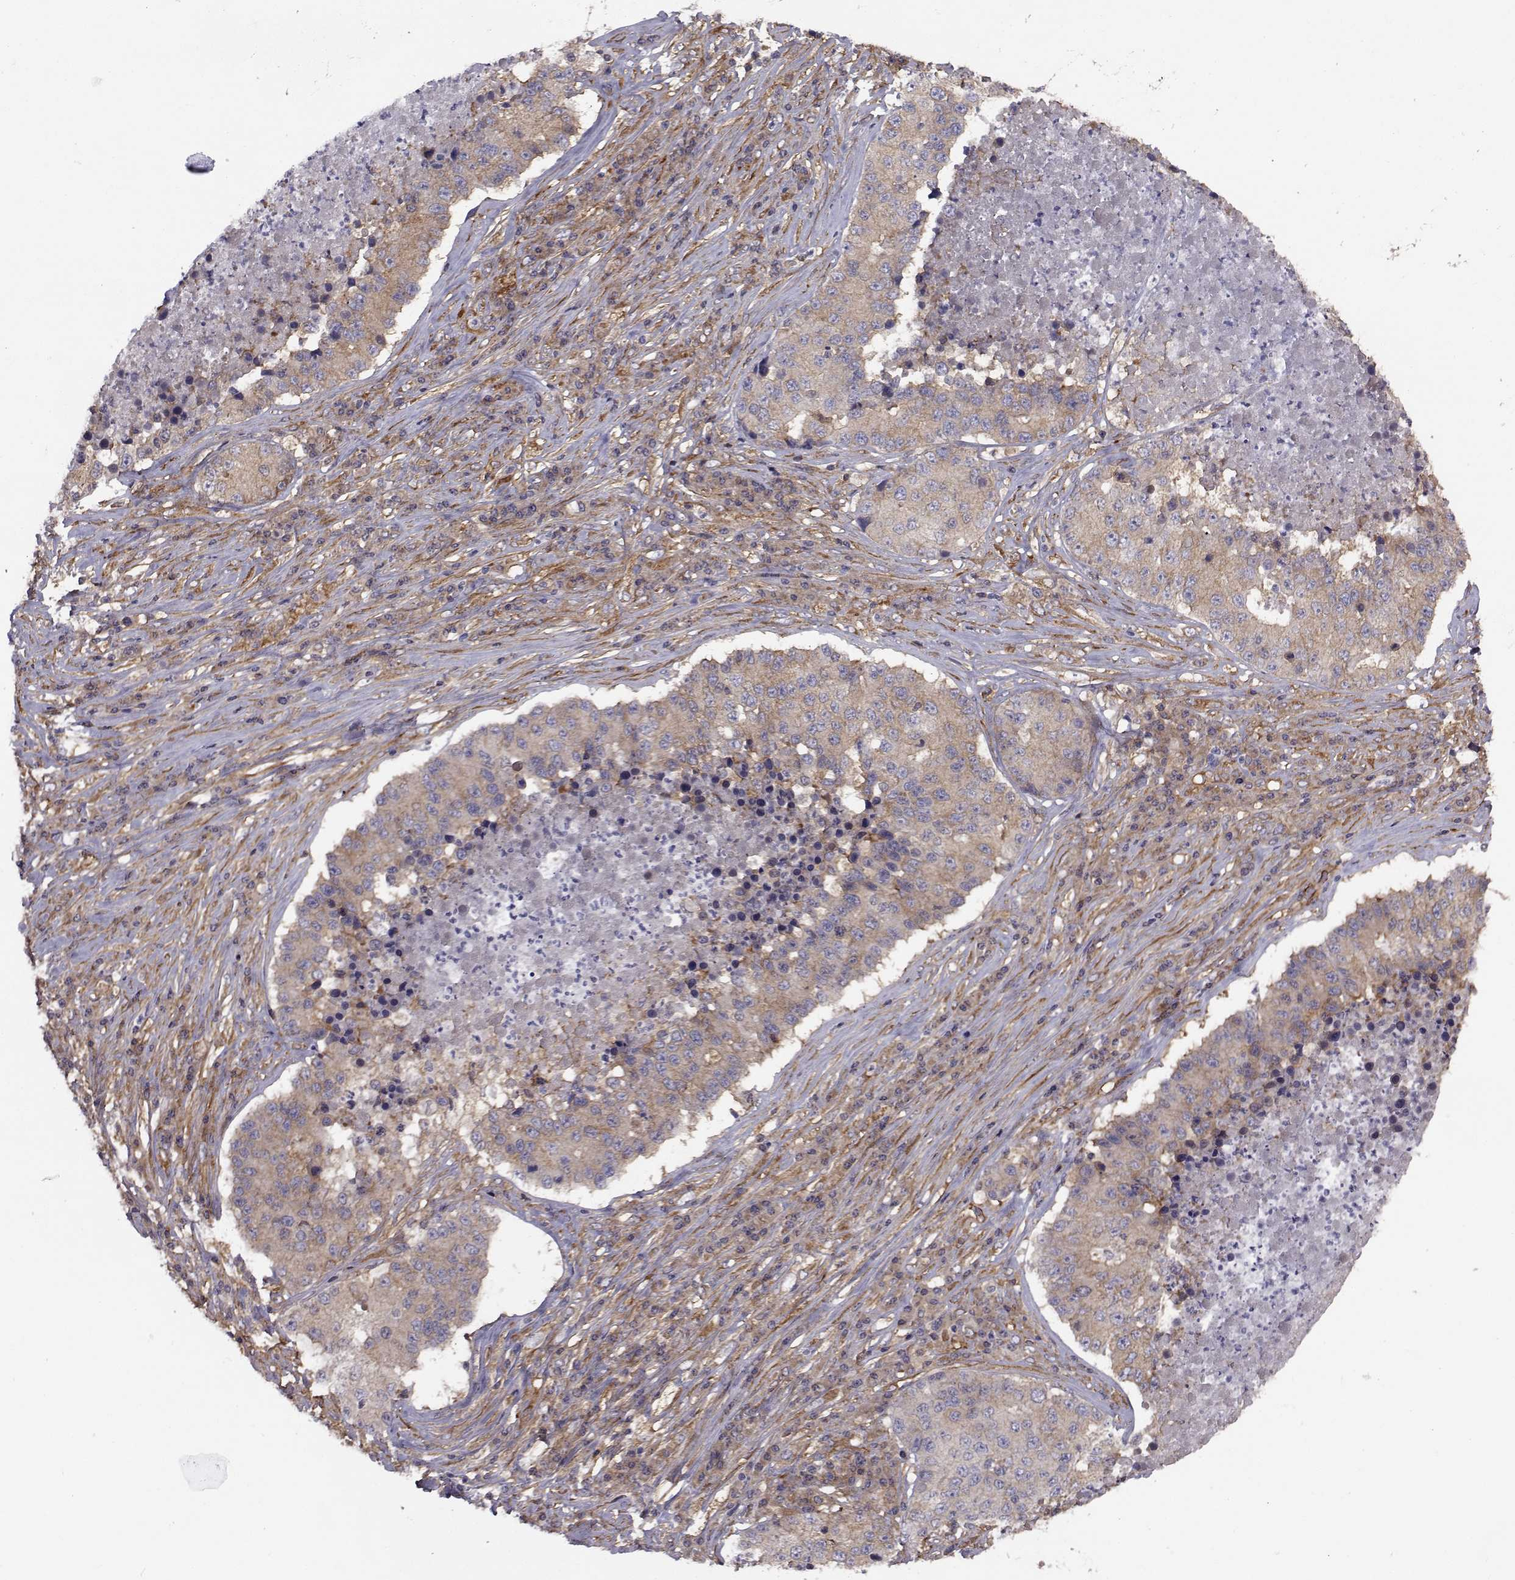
{"staining": {"intensity": "moderate", "quantity": ">75%", "location": "cytoplasmic/membranous"}, "tissue": "stomach cancer", "cell_type": "Tumor cells", "image_type": "cancer", "snomed": [{"axis": "morphology", "description": "Adenocarcinoma, NOS"}, {"axis": "topography", "description": "Stomach"}], "caption": "A histopathology image of stomach cancer (adenocarcinoma) stained for a protein demonstrates moderate cytoplasmic/membranous brown staining in tumor cells.", "gene": "TRIP10", "patient": {"sex": "male", "age": 71}}